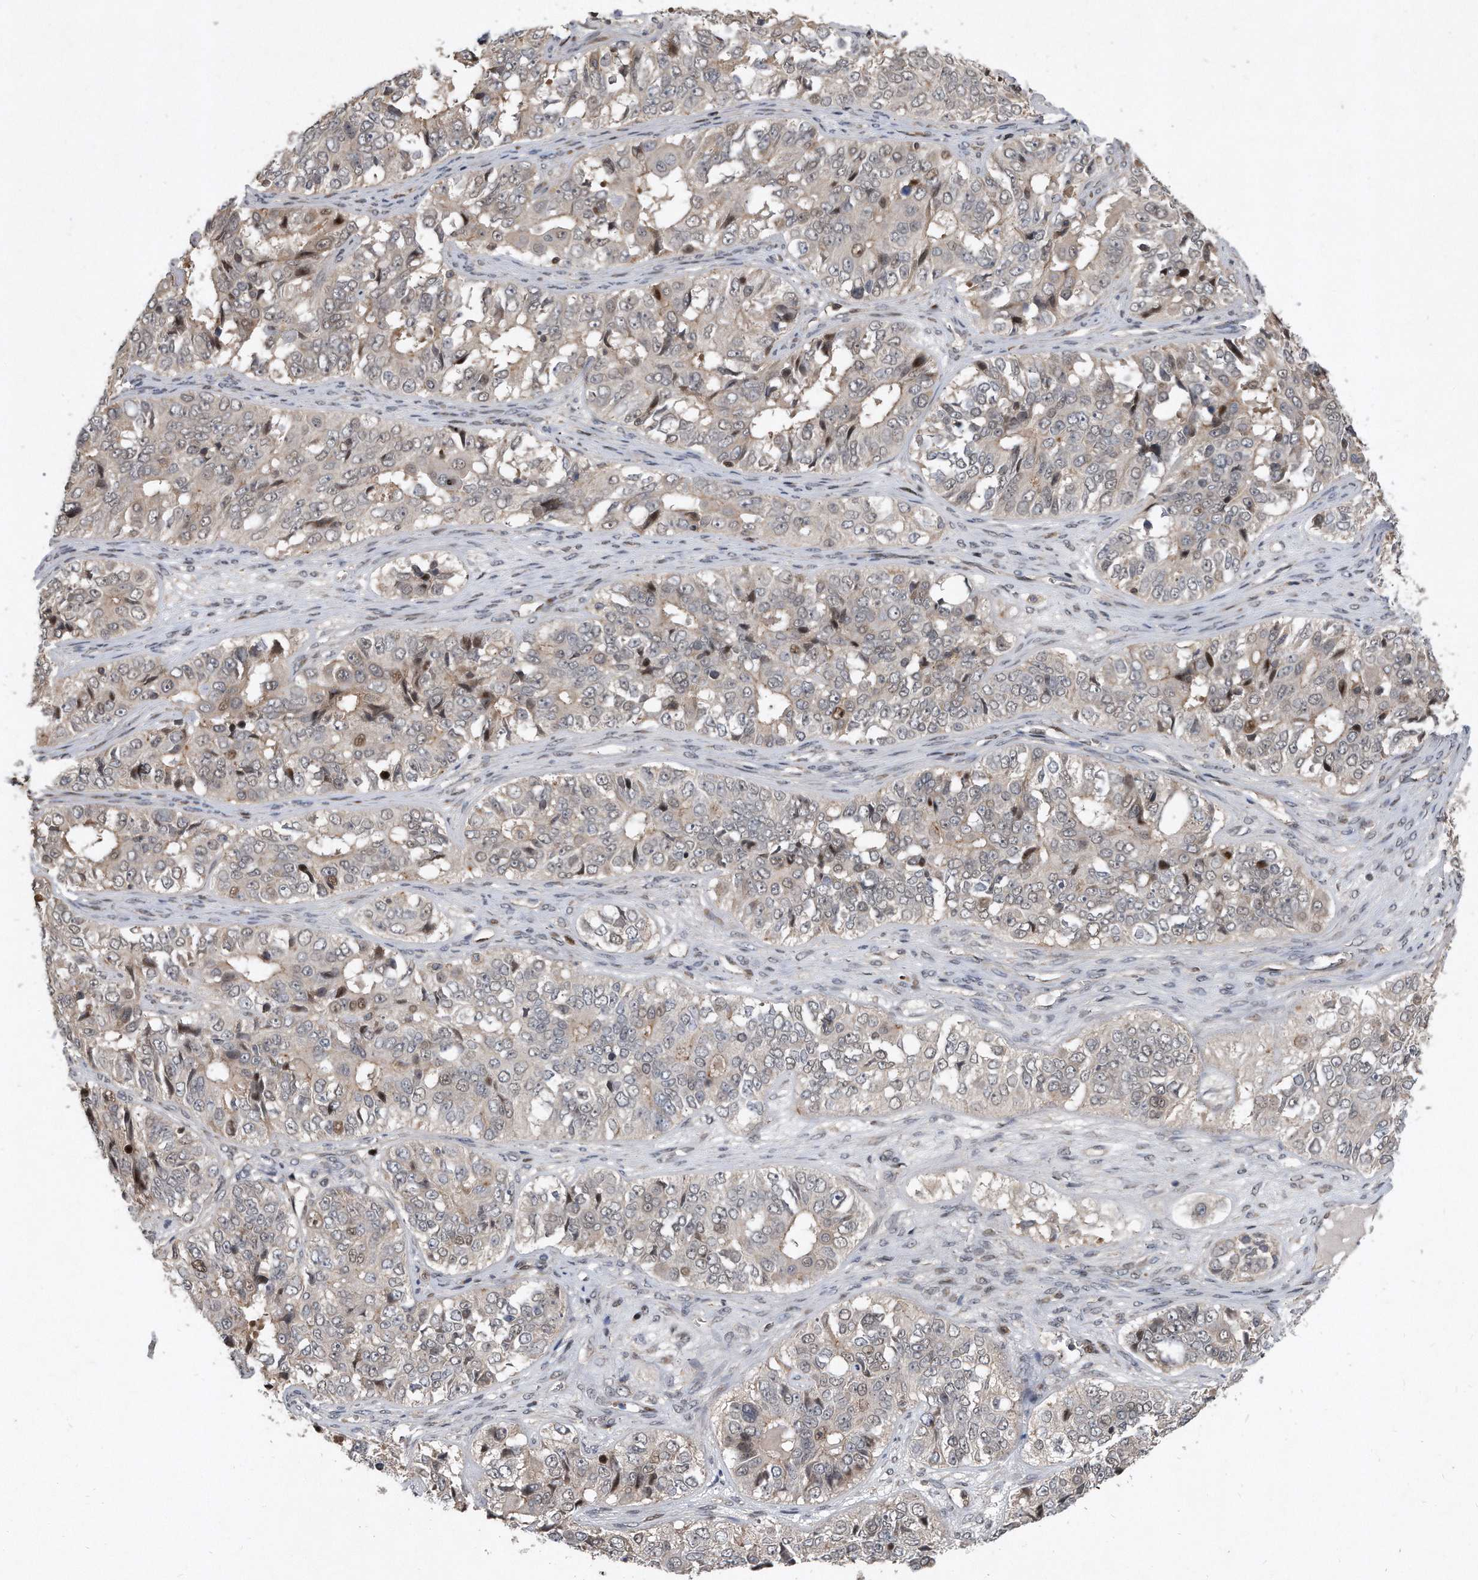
{"staining": {"intensity": "weak", "quantity": "<25%", "location": "cytoplasmic/membranous,nuclear"}, "tissue": "ovarian cancer", "cell_type": "Tumor cells", "image_type": "cancer", "snomed": [{"axis": "morphology", "description": "Carcinoma, endometroid"}, {"axis": "topography", "description": "Ovary"}], "caption": "Endometroid carcinoma (ovarian) was stained to show a protein in brown. There is no significant positivity in tumor cells.", "gene": "PGBD2", "patient": {"sex": "female", "age": 51}}